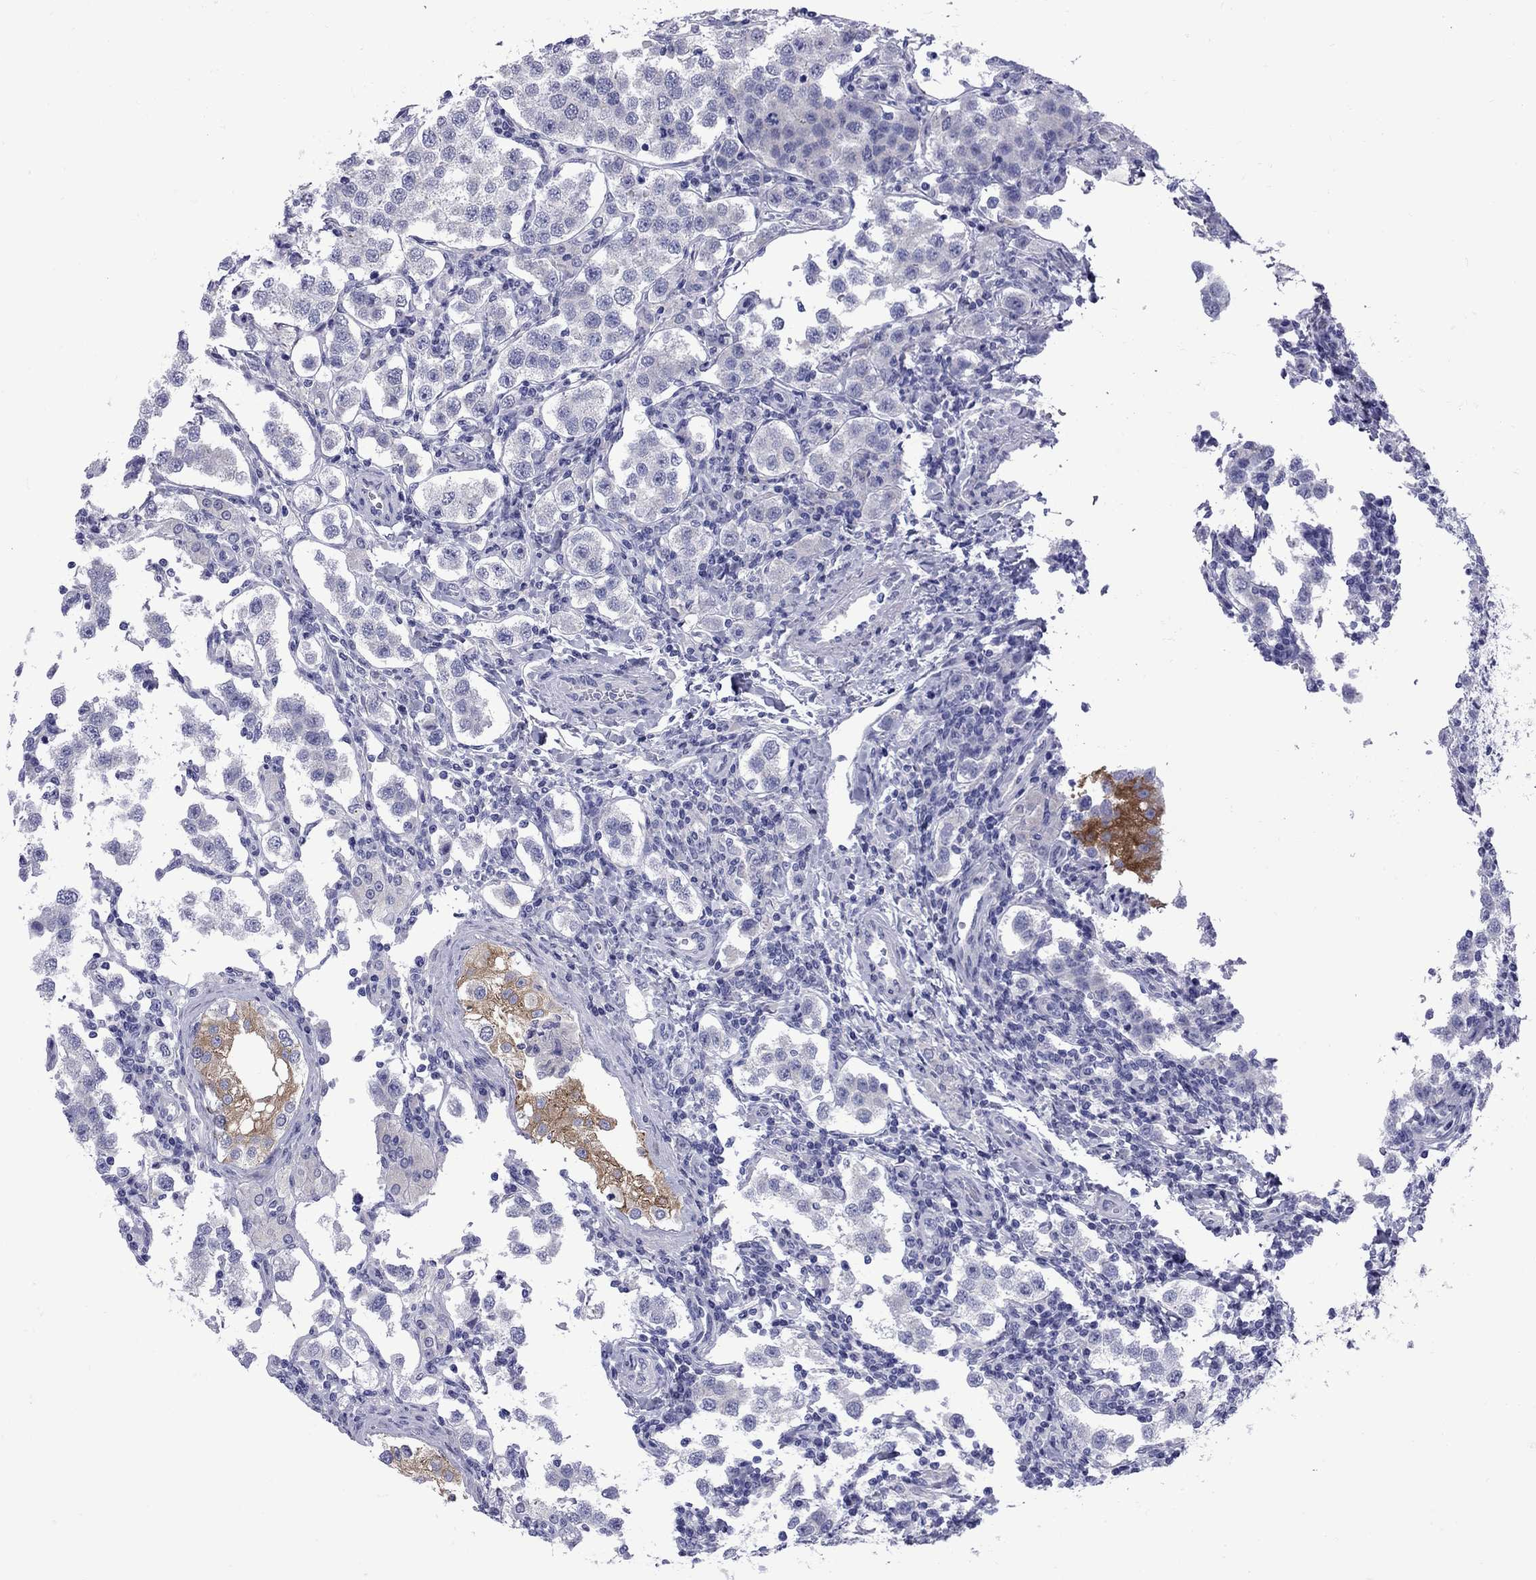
{"staining": {"intensity": "negative", "quantity": "none", "location": "none"}, "tissue": "testis cancer", "cell_type": "Tumor cells", "image_type": "cancer", "snomed": [{"axis": "morphology", "description": "Seminoma, NOS"}, {"axis": "topography", "description": "Testis"}], "caption": "Immunohistochemistry (IHC) of human testis seminoma exhibits no positivity in tumor cells. Nuclei are stained in blue.", "gene": "EPPIN", "patient": {"sex": "male", "age": 37}}